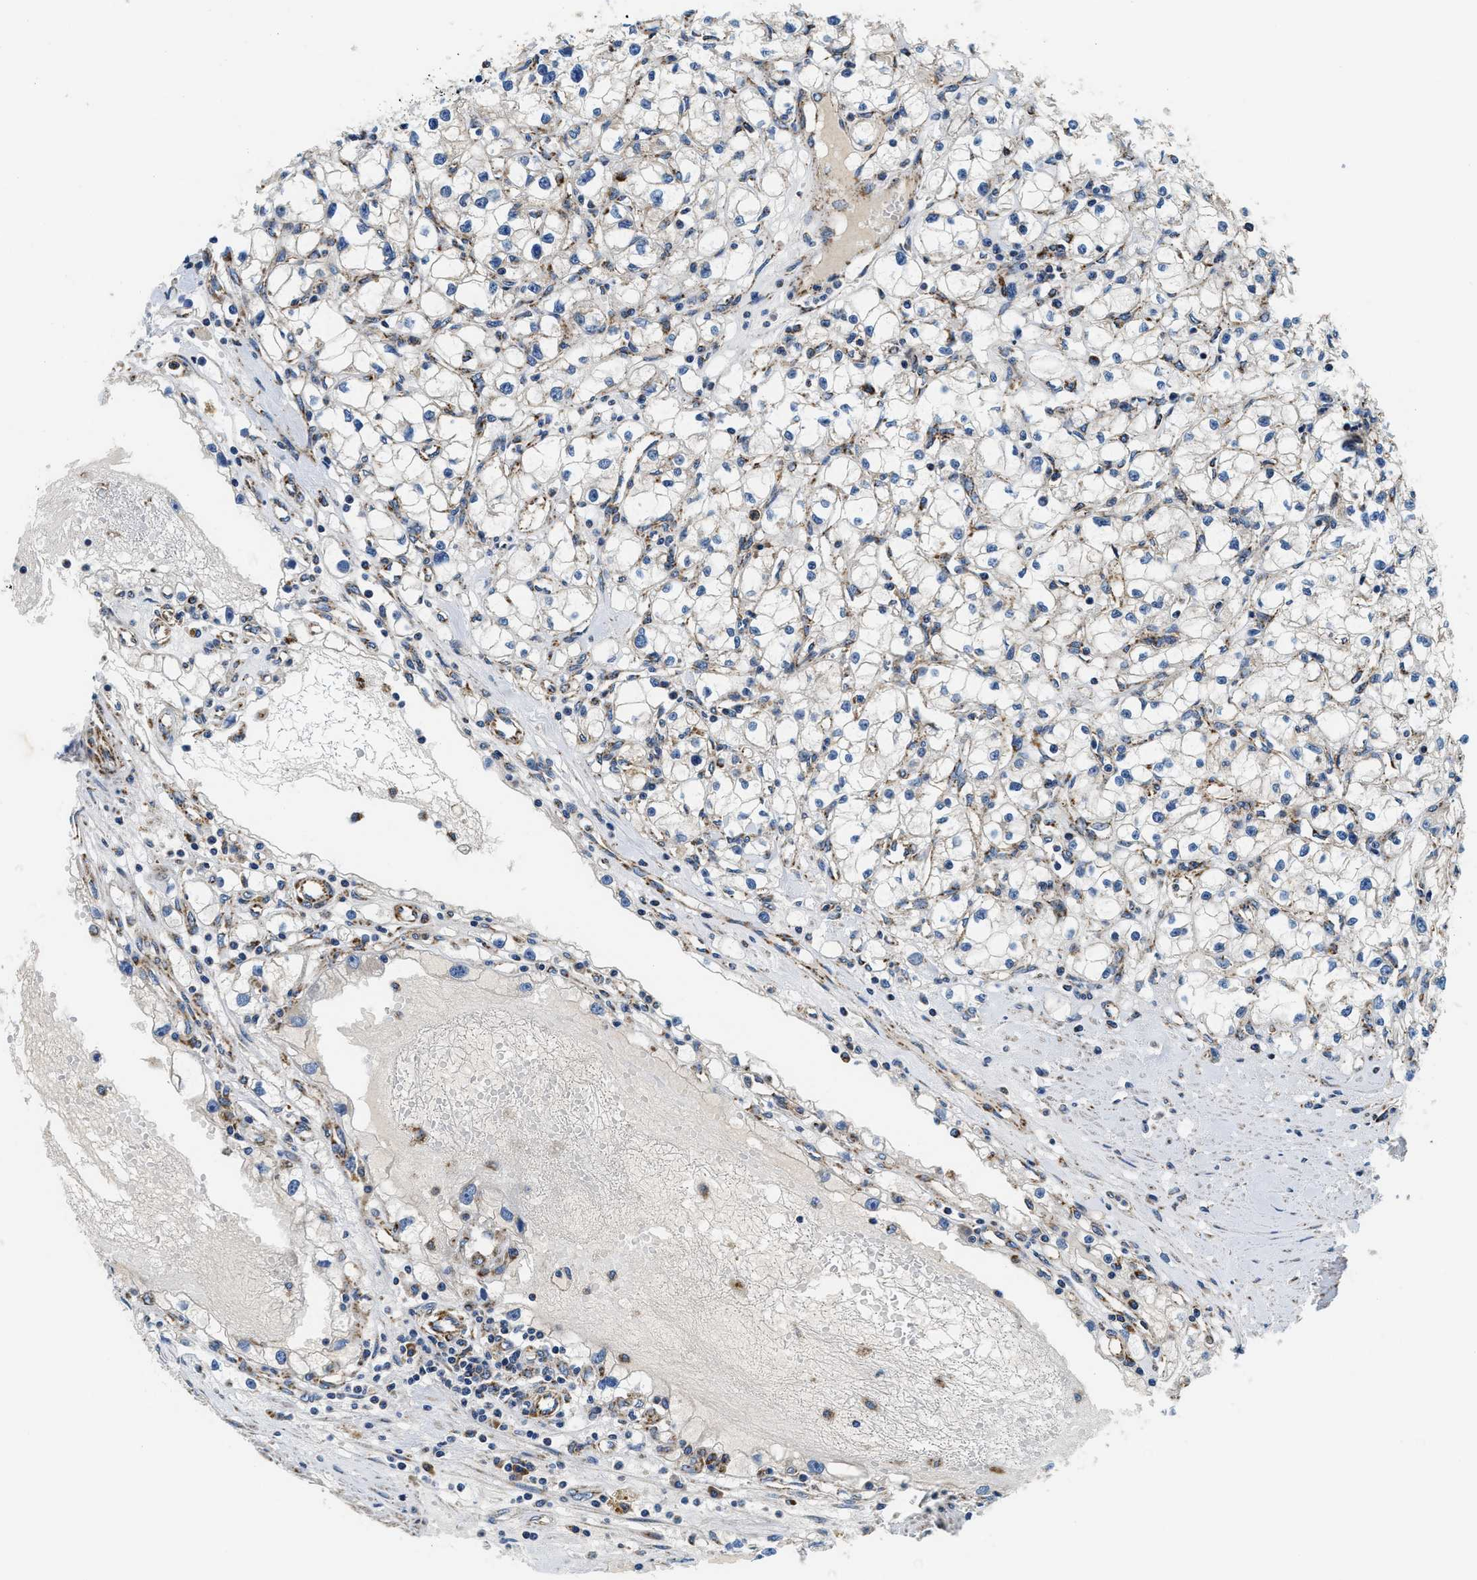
{"staining": {"intensity": "negative", "quantity": "none", "location": "none"}, "tissue": "renal cancer", "cell_type": "Tumor cells", "image_type": "cancer", "snomed": [{"axis": "morphology", "description": "Adenocarcinoma, NOS"}, {"axis": "topography", "description": "Kidney"}], "caption": "This is an immunohistochemistry (IHC) histopathology image of renal adenocarcinoma. There is no positivity in tumor cells.", "gene": "SAMD4B", "patient": {"sex": "male", "age": 56}}